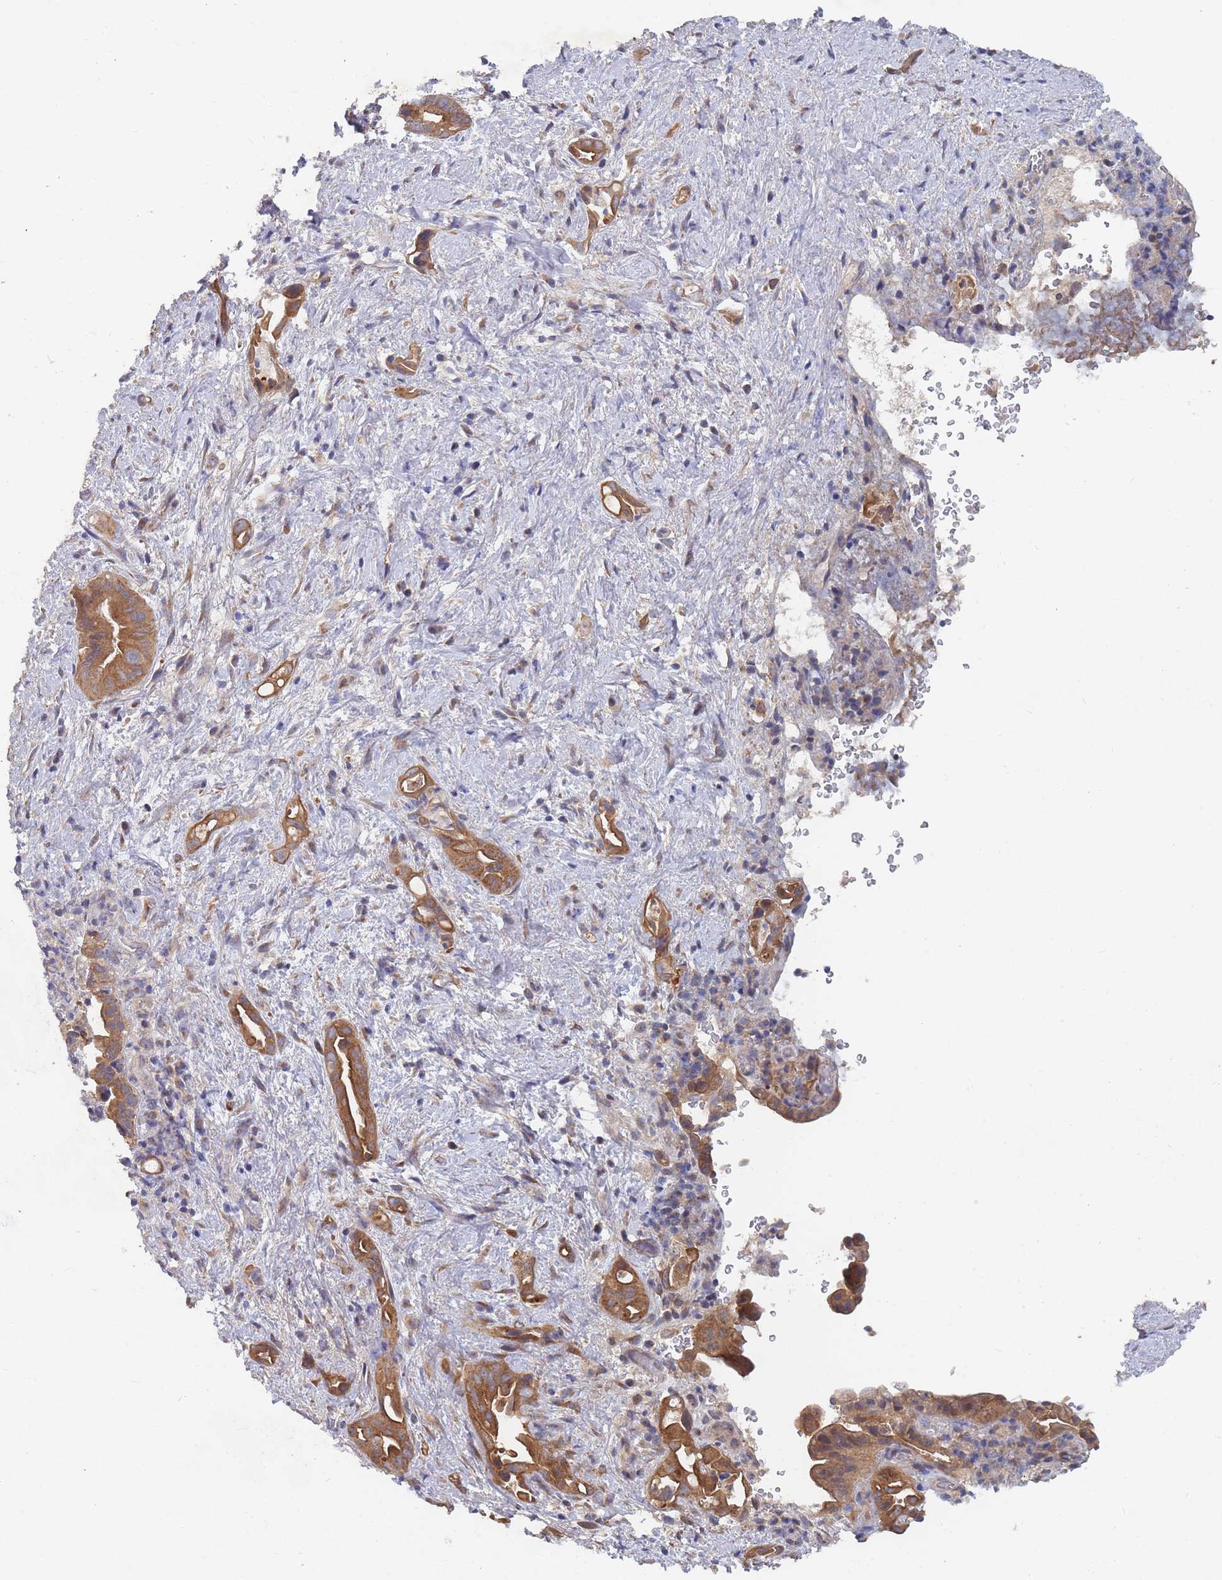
{"staining": {"intensity": "strong", "quantity": ">75%", "location": "cytoplasmic/membranous"}, "tissue": "liver cancer", "cell_type": "Tumor cells", "image_type": "cancer", "snomed": [{"axis": "morphology", "description": "Cholangiocarcinoma"}, {"axis": "topography", "description": "Liver"}], "caption": "A photomicrograph showing strong cytoplasmic/membranous positivity in approximately >75% of tumor cells in liver cholangiocarcinoma, as visualized by brown immunohistochemical staining.", "gene": "SLC35F5", "patient": {"sex": "female", "age": 68}}